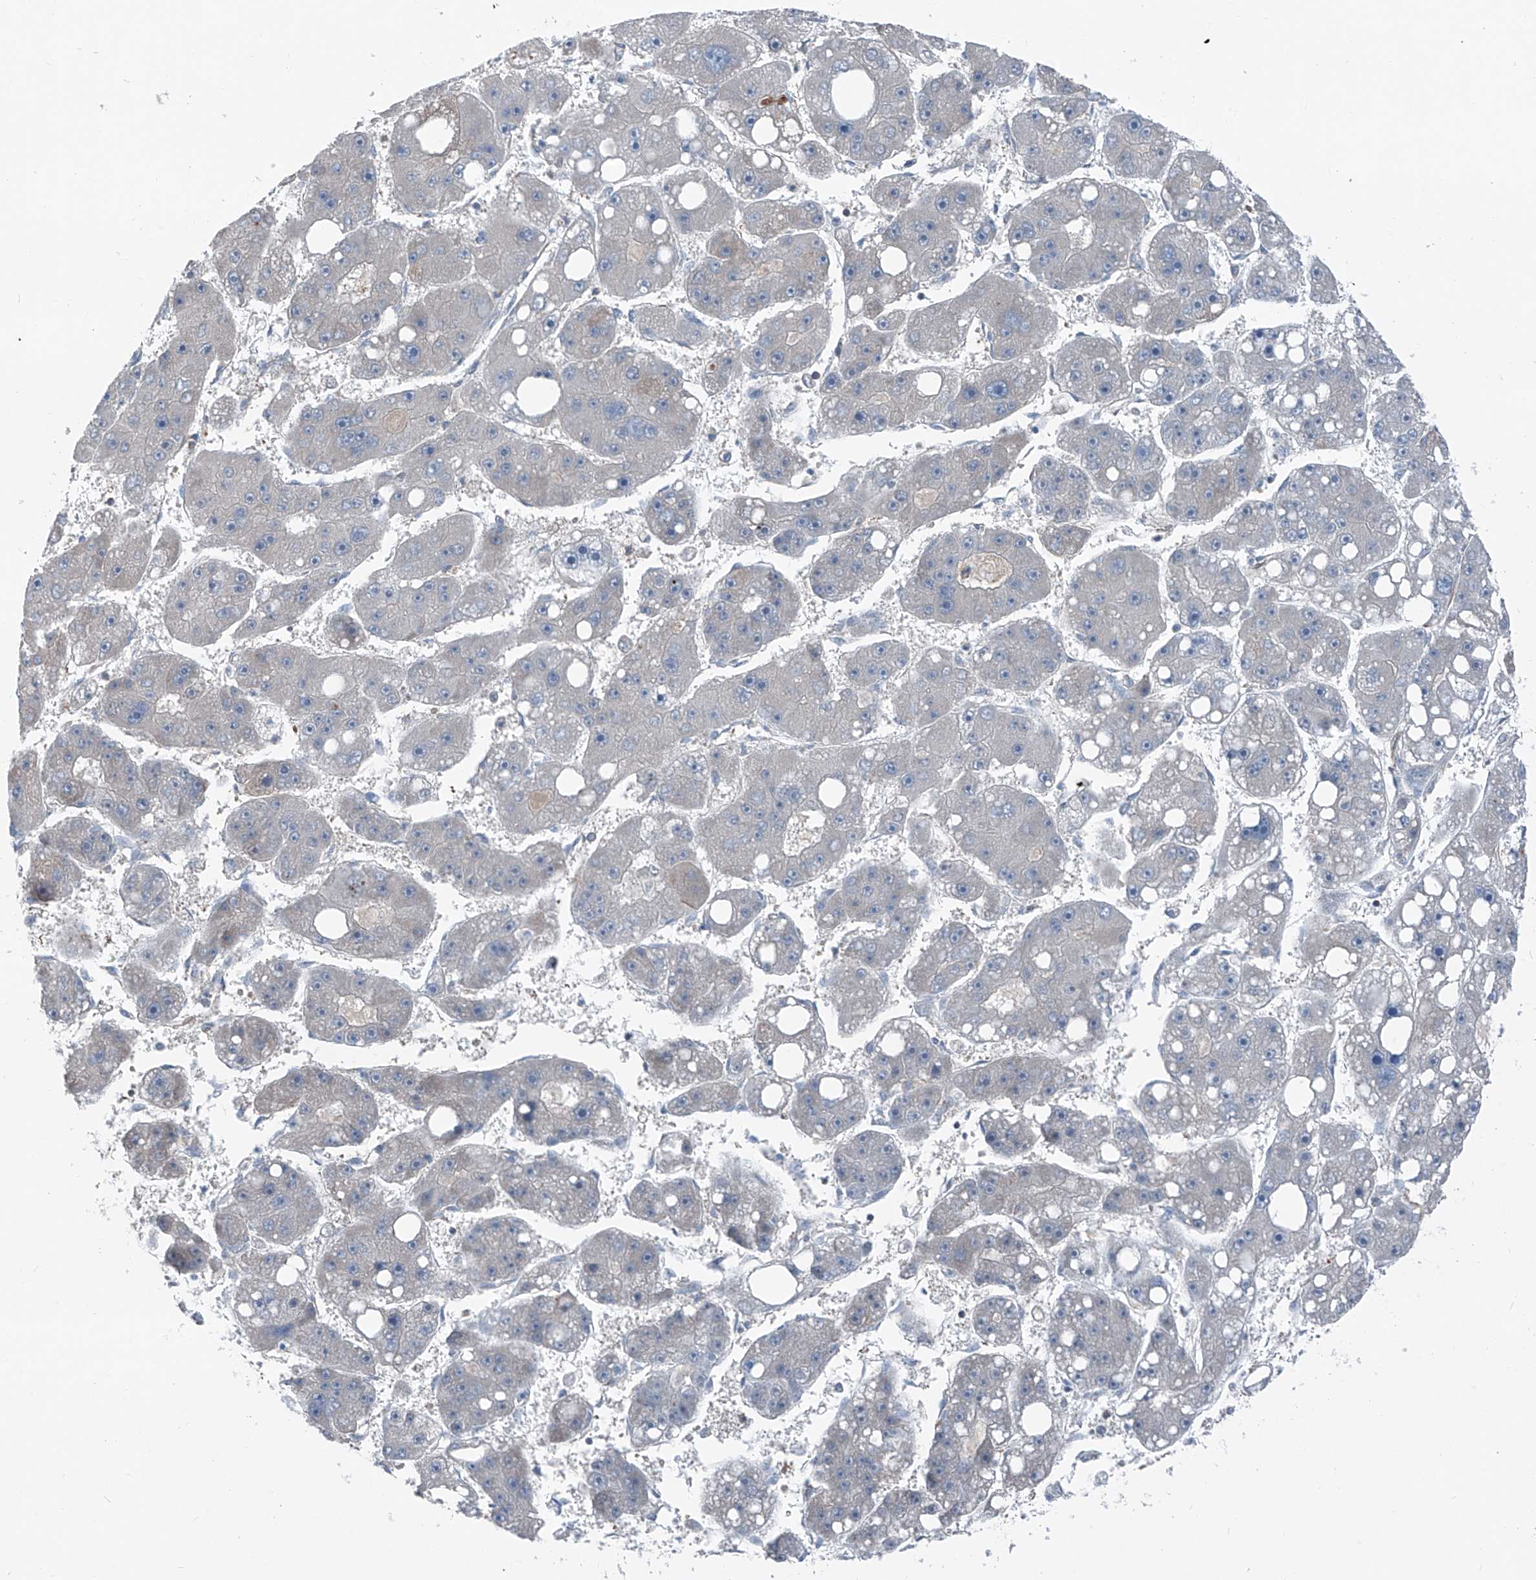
{"staining": {"intensity": "negative", "quantity": "none", "location": "none"}, "tissue": "liver cancer", "cell_type": "Tumor cells", "image_type": "cancer", "snomed": [{"axis": "morphology", "description": "Carcinoma, Hepatocellular, NOS"}, {"axis": "topography", "description": "Liver"}], "caption": "The IHC image has no significant positivity in tumor cells of hepatocellular carcinoma (liver) tissue. The staining was performed using DAB to visualize the protein expression in brown, while the nuclei were stained in blue with hematoxylin (Magnification: 20x).", "gene": "HSPB11", "patient": {"sex": "female", "age": 61}}